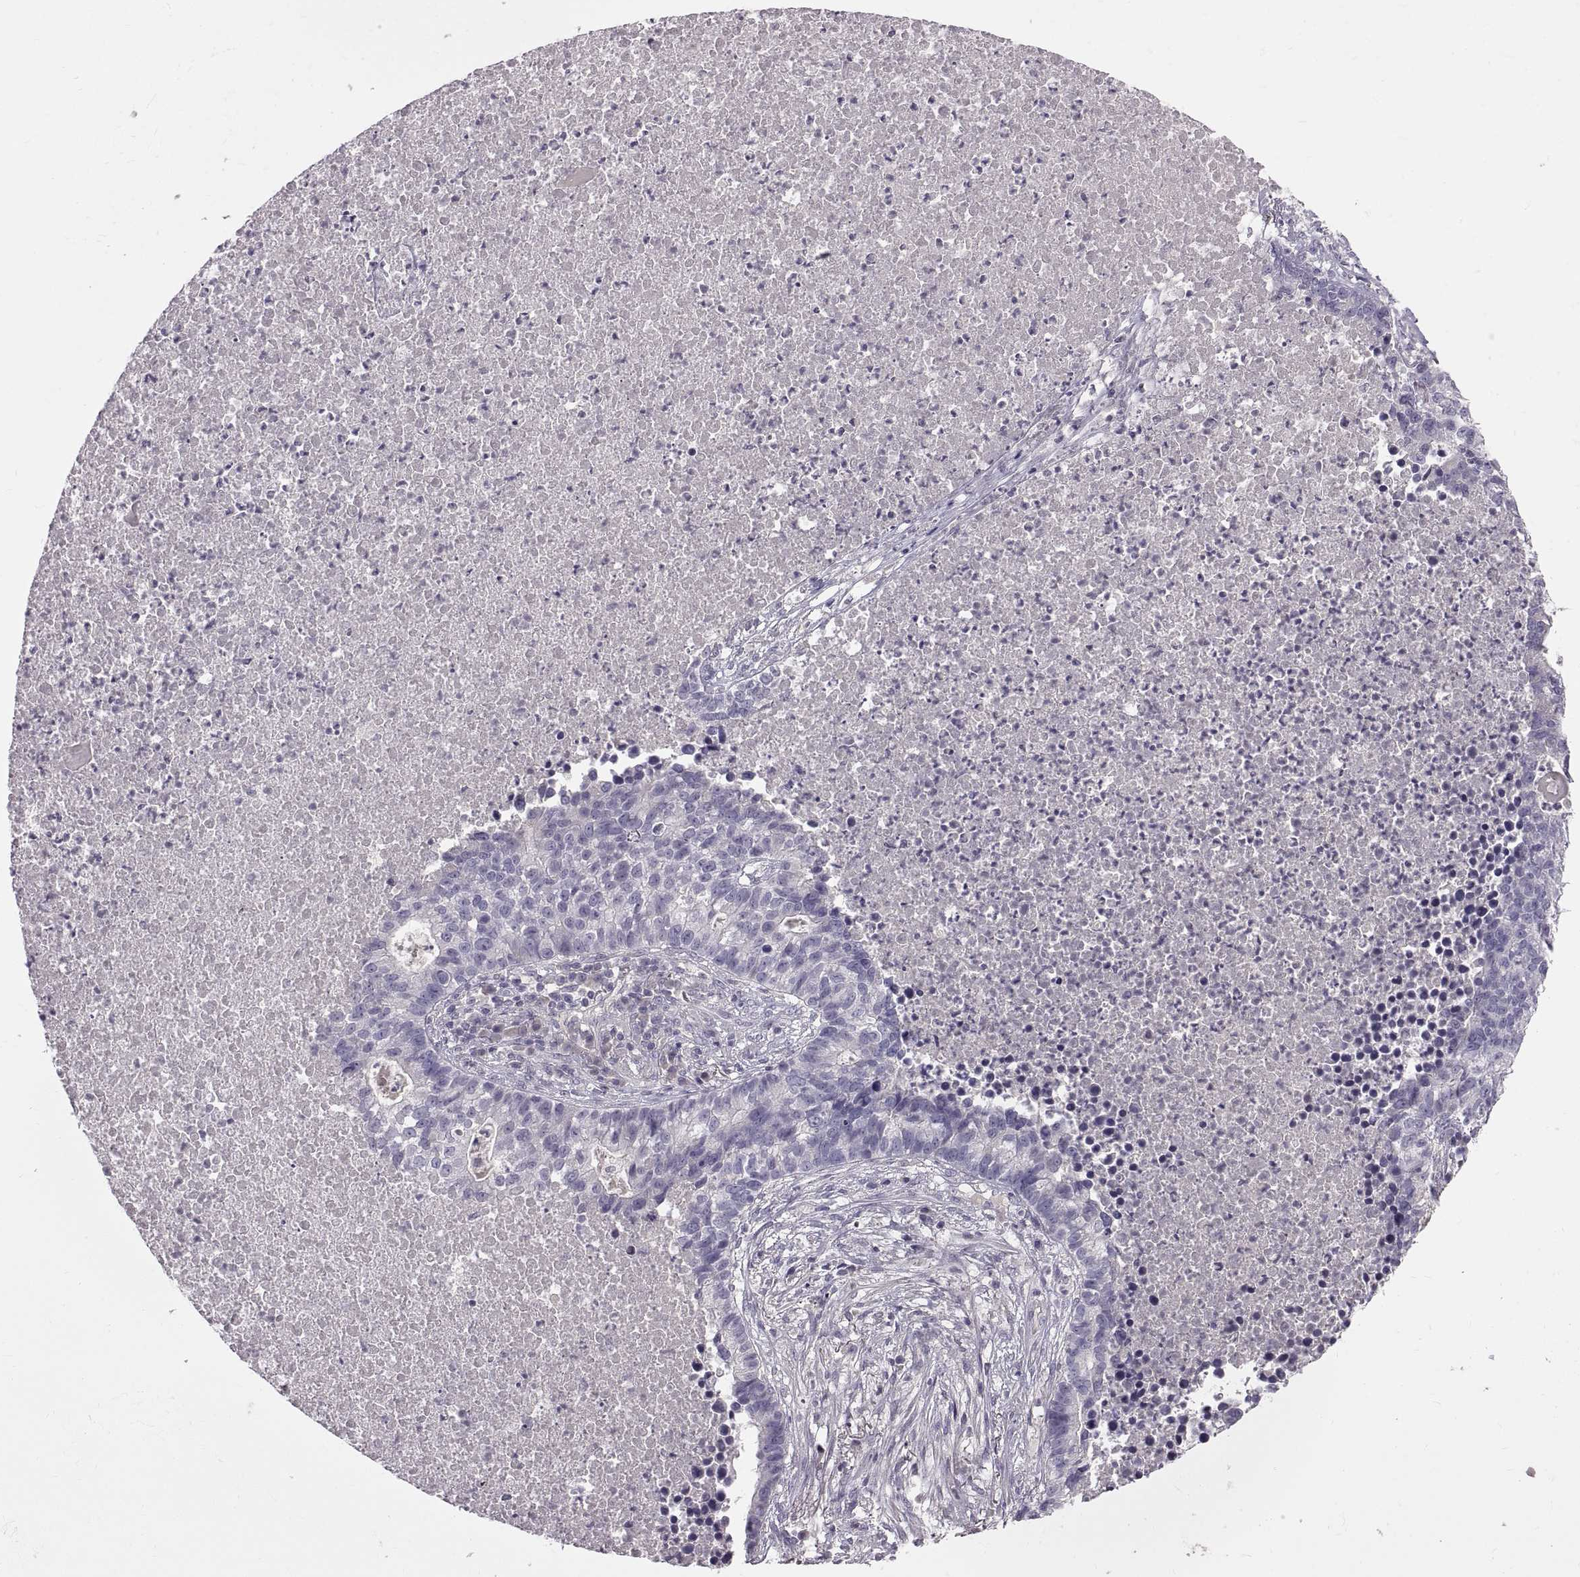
{"staining": {"intensity": "negative", "quantity": "none", "location": "none"}, "tissue": "lung cancer", "cell_type": "Tumor cells", "image_type": "cancer", "snomed": [{"axis": "morphology", "description": "Adenocarcinoma, NOS"}, {"axis": "topography", "description": "Lung"}], "caption": "Immunohistochemistry (IHC) micrograph of neoplastic tissue: human lung cancer (adenocarcinoma) stained with DAB exhibits no significant protein expression in tumor cells.", "gene": "WFDC8", "patient": {"sex": "male", "age": 57}}